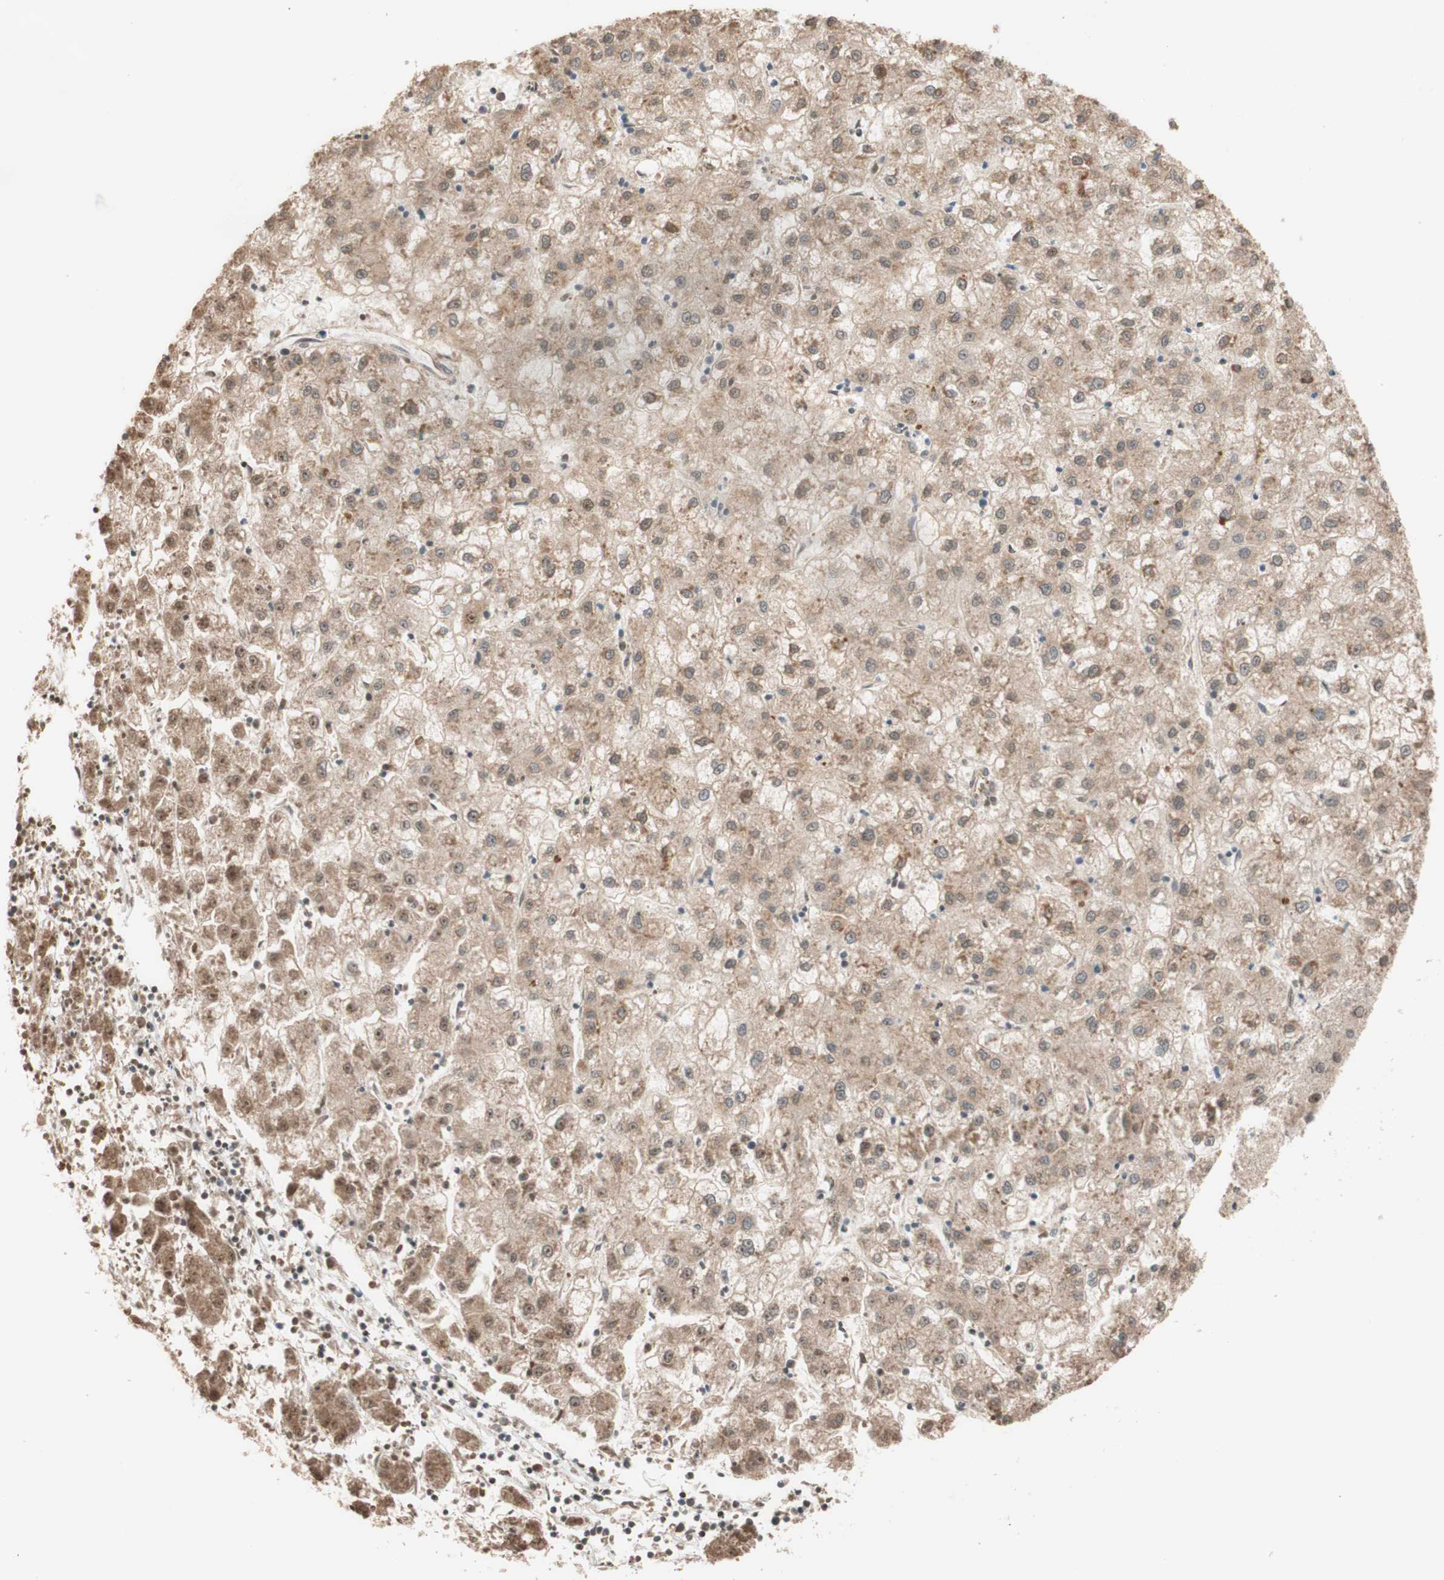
{"staining": {"intensity": "moderate", "quantity": "25%-75%", "location": "cytoplasmic/membranous"}, "tissue": "liver cancer", "cell_type": "Tumor cells", "image_type": "cancer", "snomed": [{"axis": "morphology", "description": "Carcinoma, Hepatocellular, NOS"}, {"axis": "topography", "description": "Liver"}], "caption": "This is an image of immunohistochemistry (IHC) staining of hepatocellular carcinoma (liver), which shows moderate staining in the cytoplasmic/membranous of tumor cells.", "gene": "CCNC", "patient": {"sex": "male", "age": 72}}